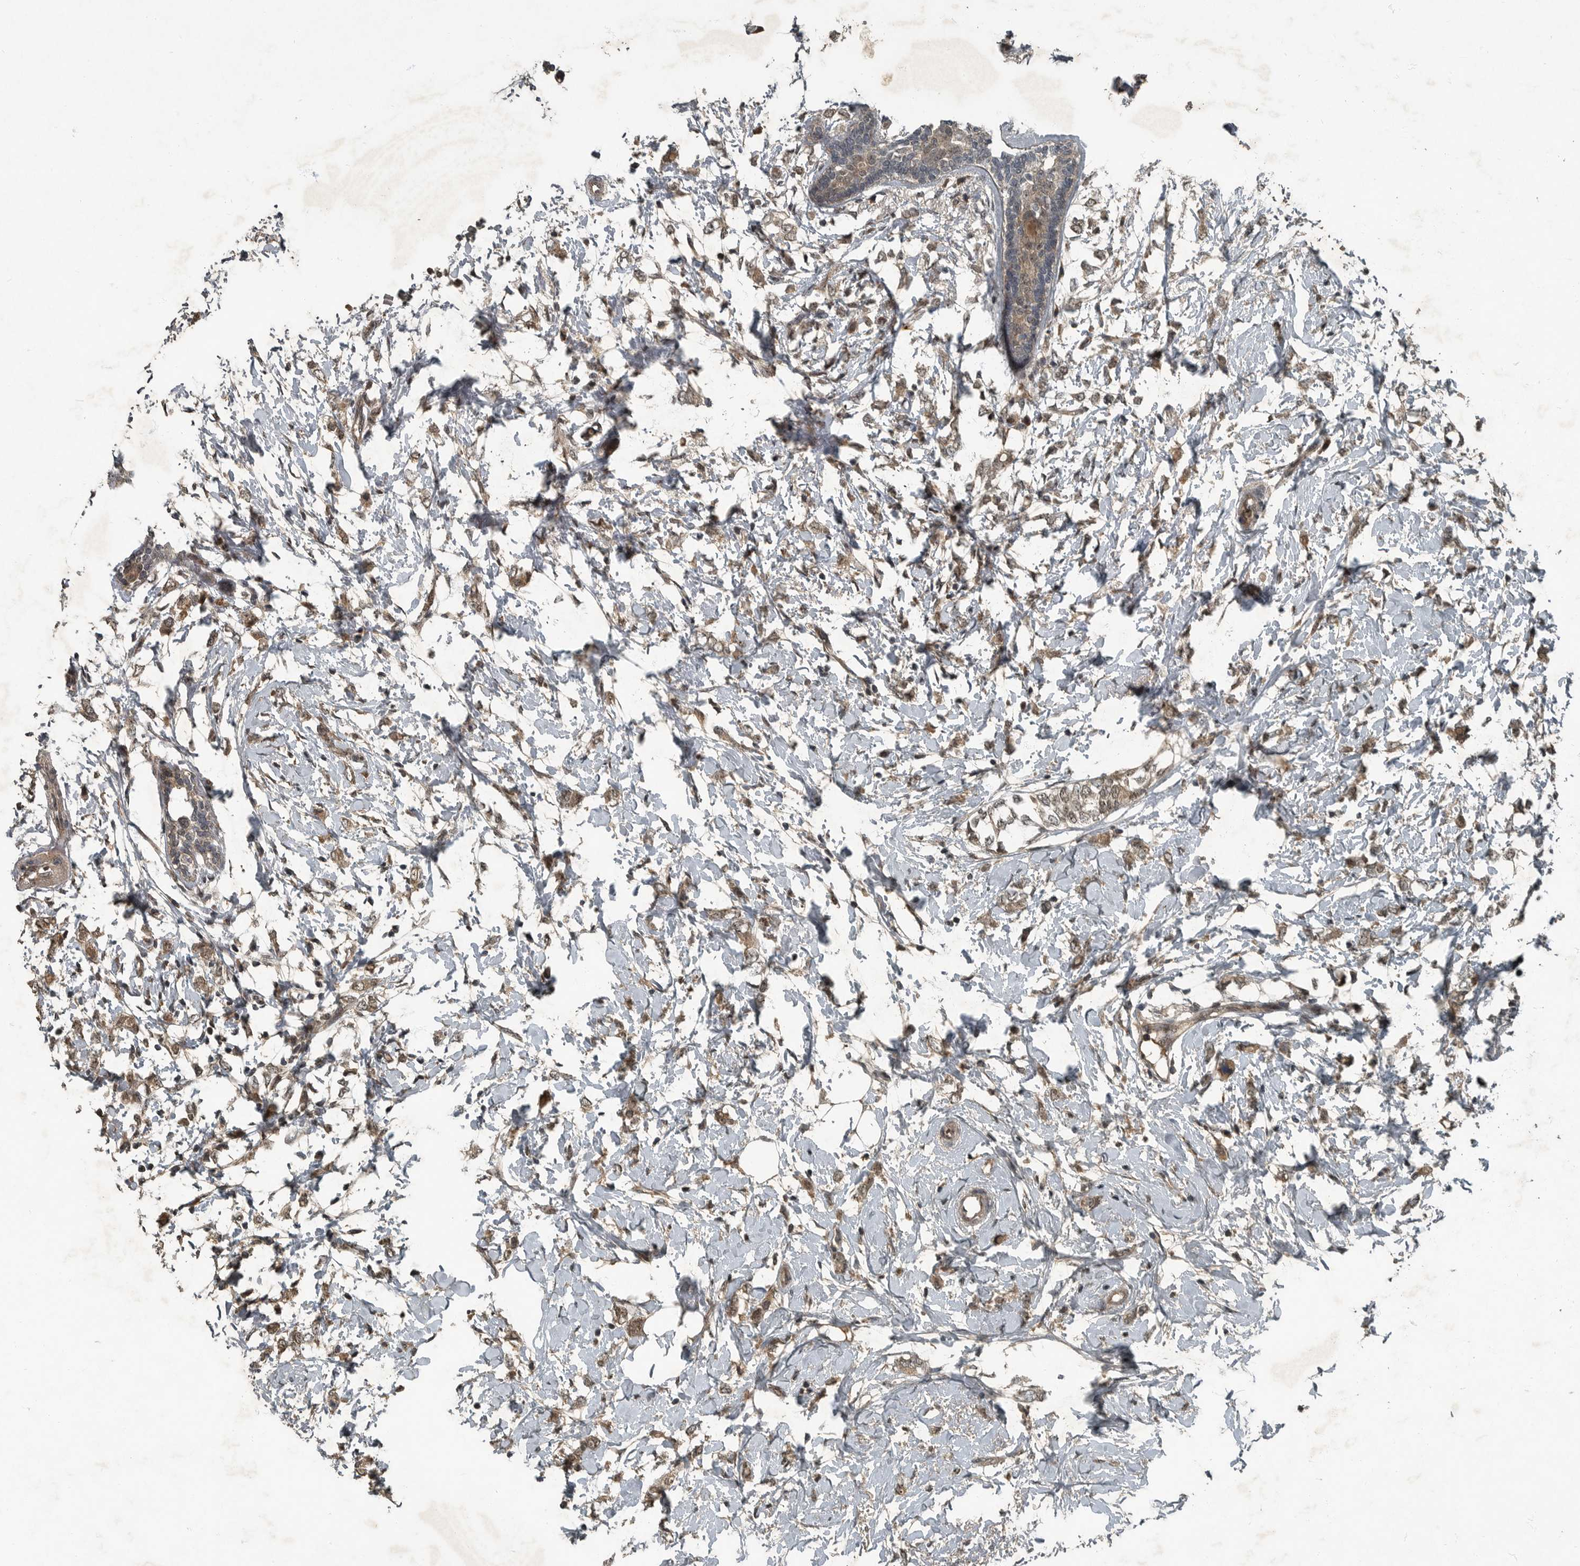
{"staining": {"intensity": "moderate", "quantity": ">75%", "location": "cytoplasmic/membranous"}, "tissue": "breast cancer", "cell_type": "Tumor cells", "image_type": "cancer", "snomed": [{"axis": "morphology", "description": "Normal tissue, NOS"}, {"axis": "morphology", "description": "Lobular carcinoma"}, {"axis": "topography", "description": "Breast"}], "caption": "Immunohistochemical staining of breast cancer (lobular carcinoma) shows medium levels of moderate cytoplasmic/membranous expression in approximately >75% of tumor cells.", "gene": "FOXO1", "patient": {"sex": "female", "age": 47}}